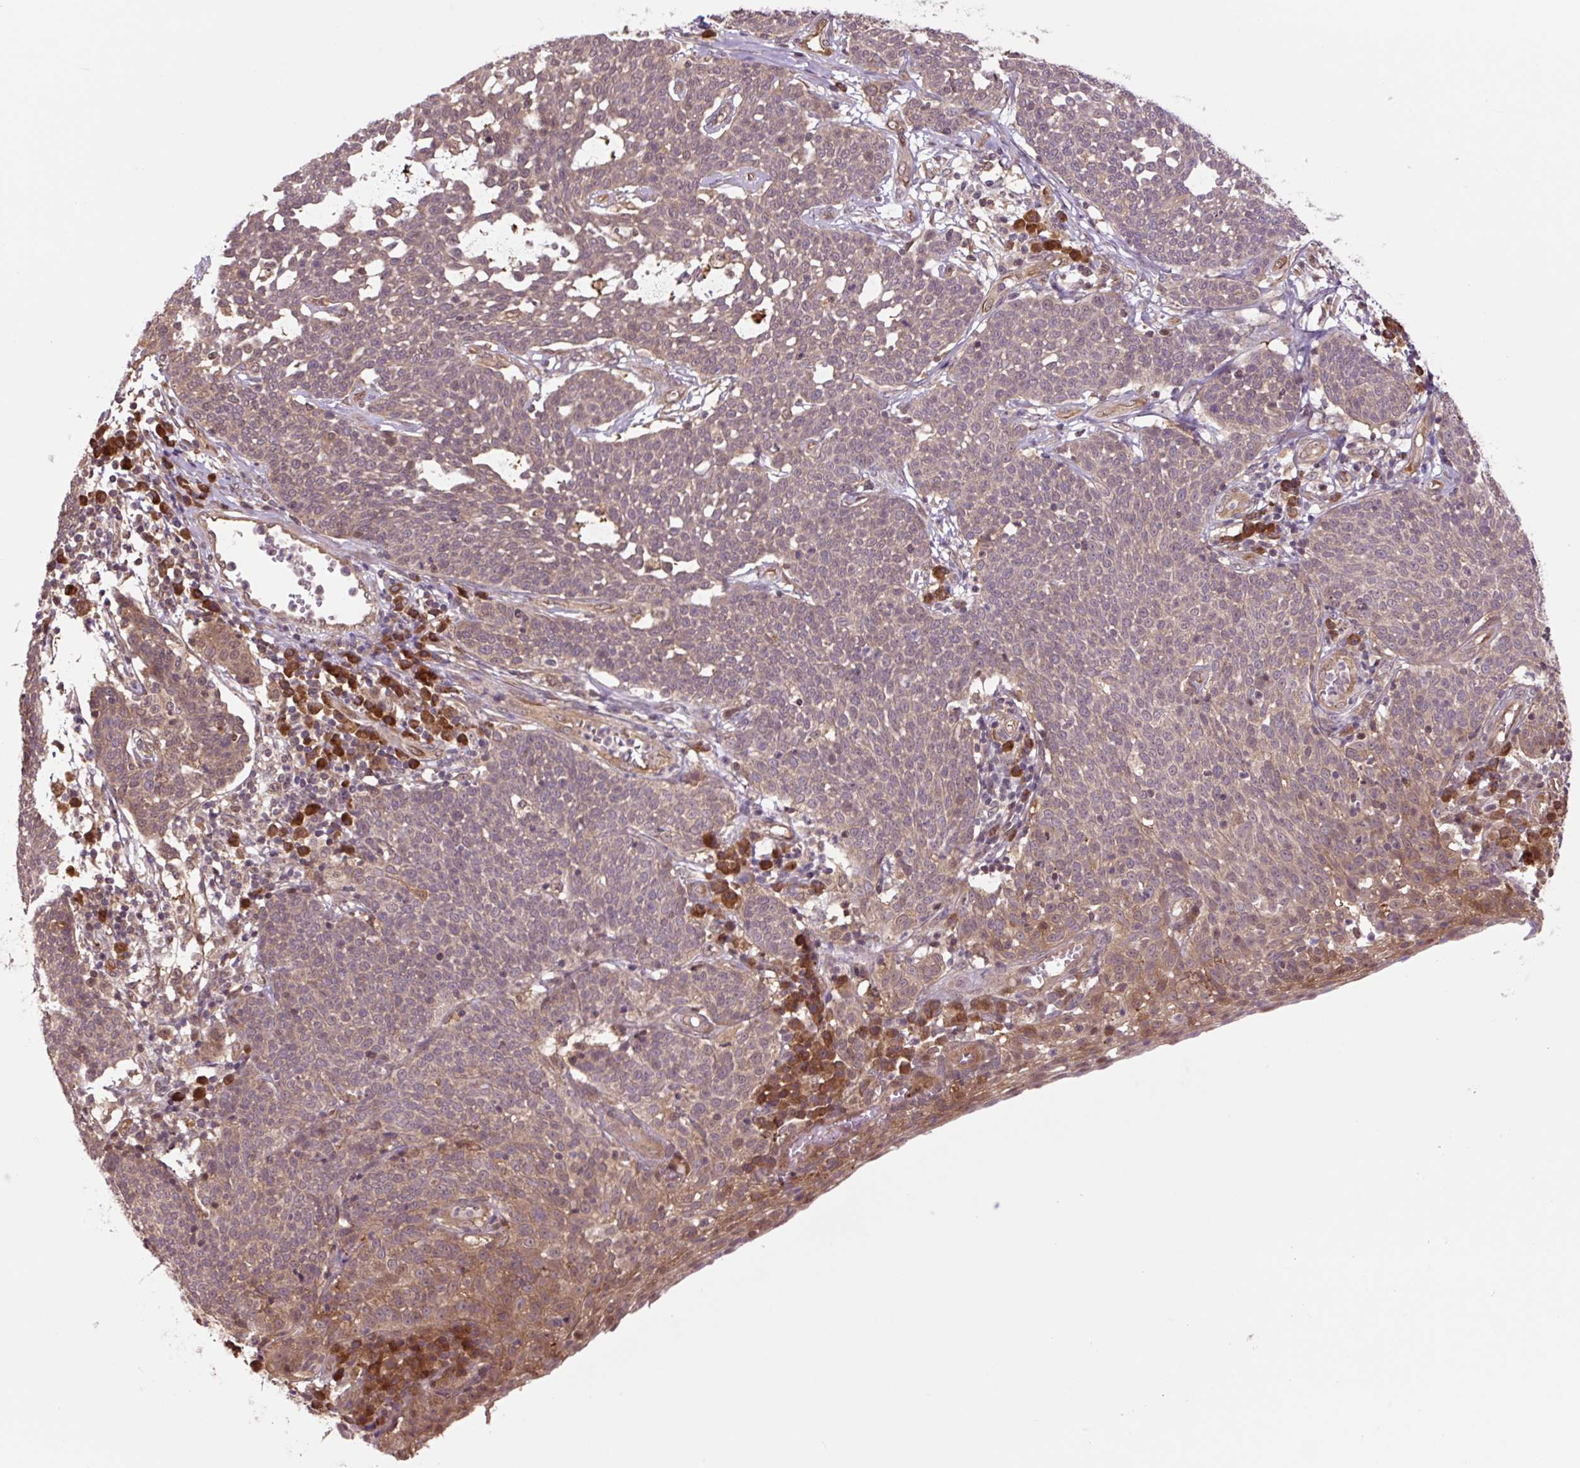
{"staining": {"intensity": "weak", "quantity": "25%-75%", "location": "cytoplasmic/membranous,nuclear"}, "tissue": "cervical cancer", "cell_type": "Tumor cells", "image_type": "cancer", "snomed": [{"axis": "morphology", "description": "Squamous cell carcinoma, NOS"}, {"axis": "topography", "description": "Cervix"}], "caption": "A histopathology image of cervical cancer stained for a protein displays weak cytoplasmic/membranous and nuclear brown staining in tumor cells.", "gene": "TPT1", "patient": {"sex": "female", "age": 34}}